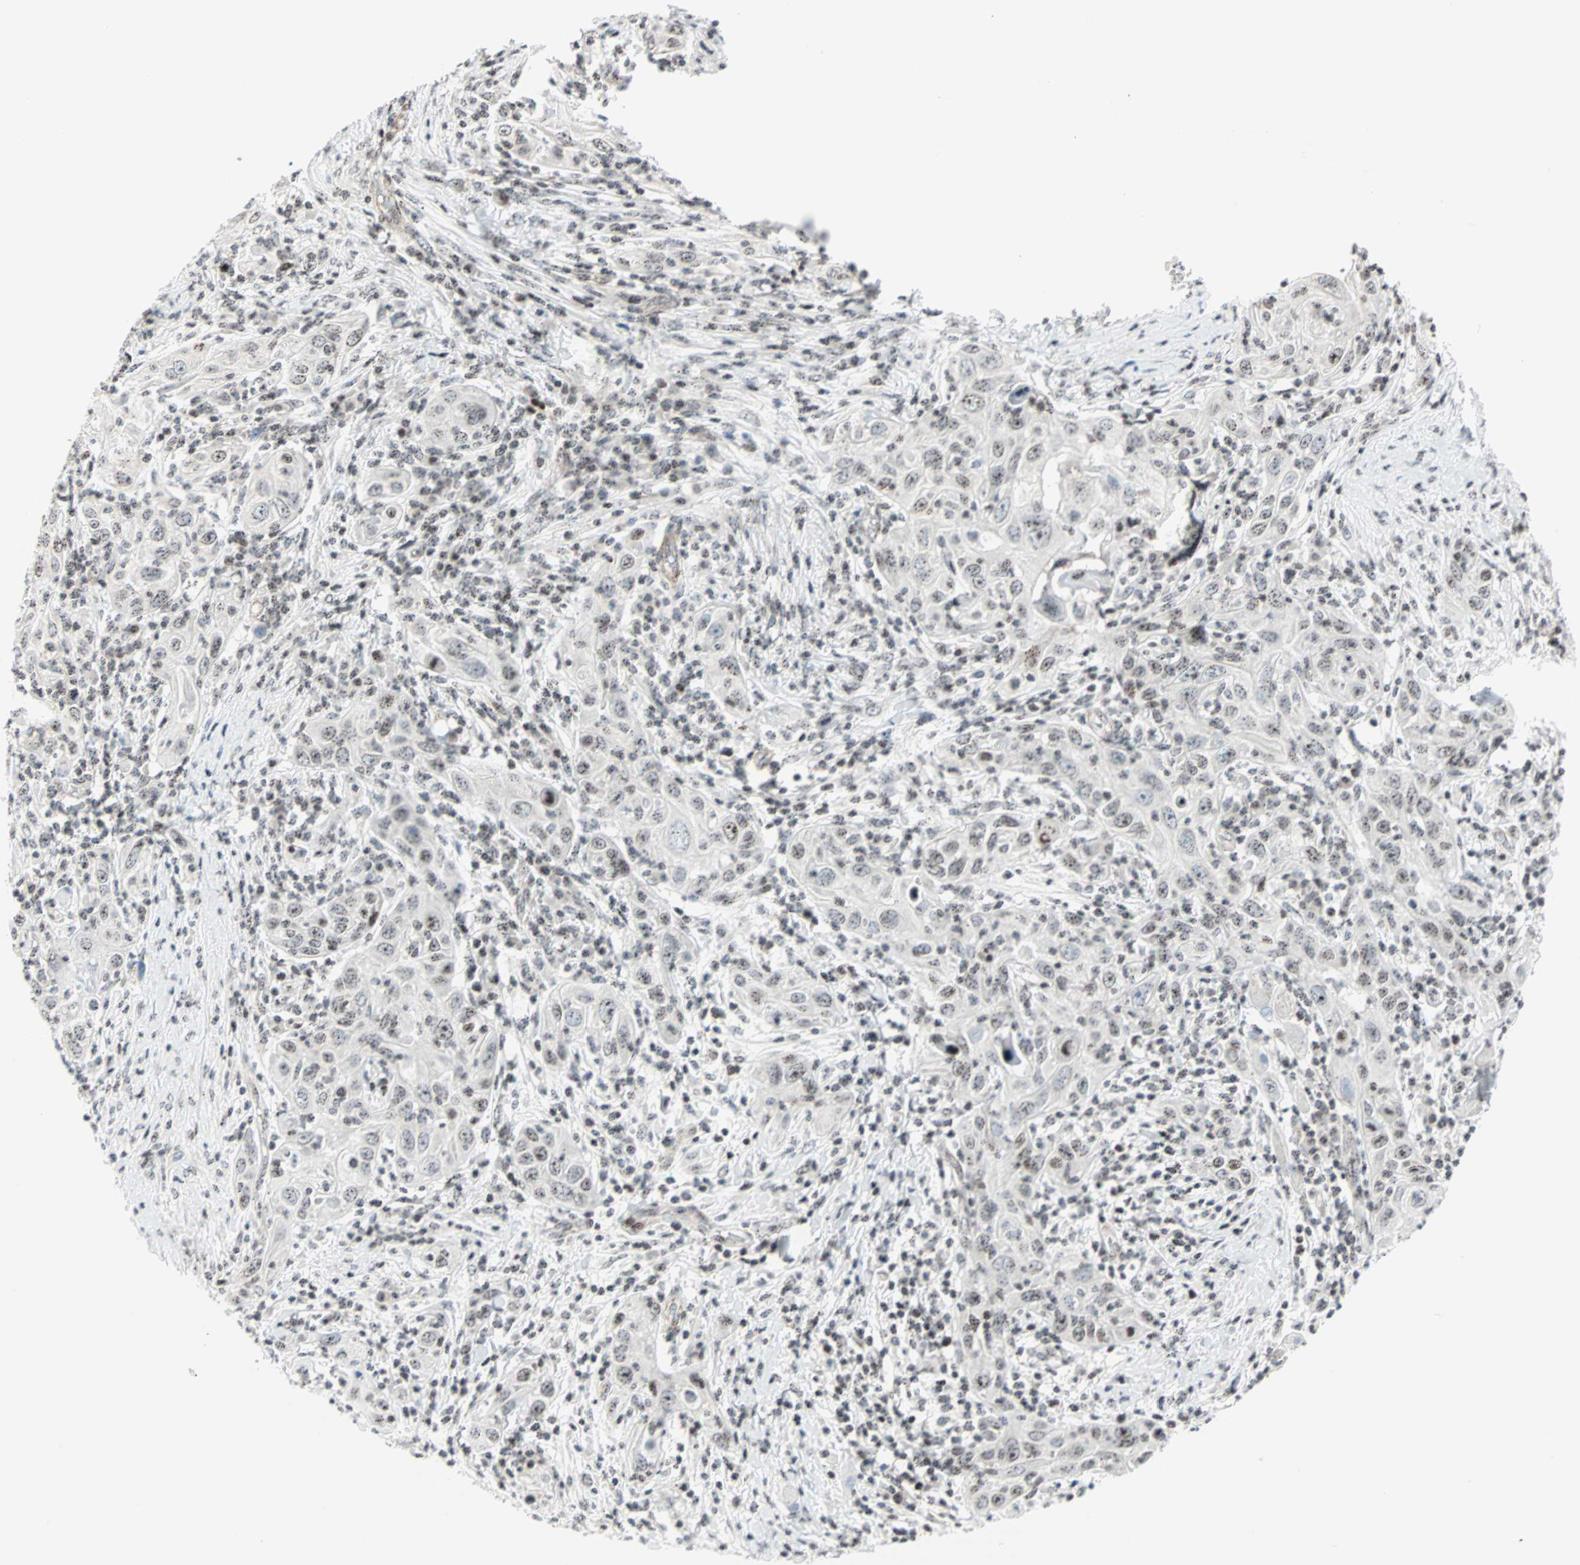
{"staining": {"intensity": "weak", "quantity": "25%-75%", "location": "nuclear"}, "tissue": "skin cancer", "cell_type": "Tumor cells", "image_type": "cancer", "snomed": [{"axis": "morphology", "description": "Squamous cell carcinoma, NOS"}, {"axis": "topography", "description": "Skin"}], "caption": "This photomicrograph exhibits IHC staining of human skin cancer, with low weak nuclear positivity in about 25%-75% of tumor cells.", "gene": "CENPA", "patient": {"sex": "female", "age": 88}}